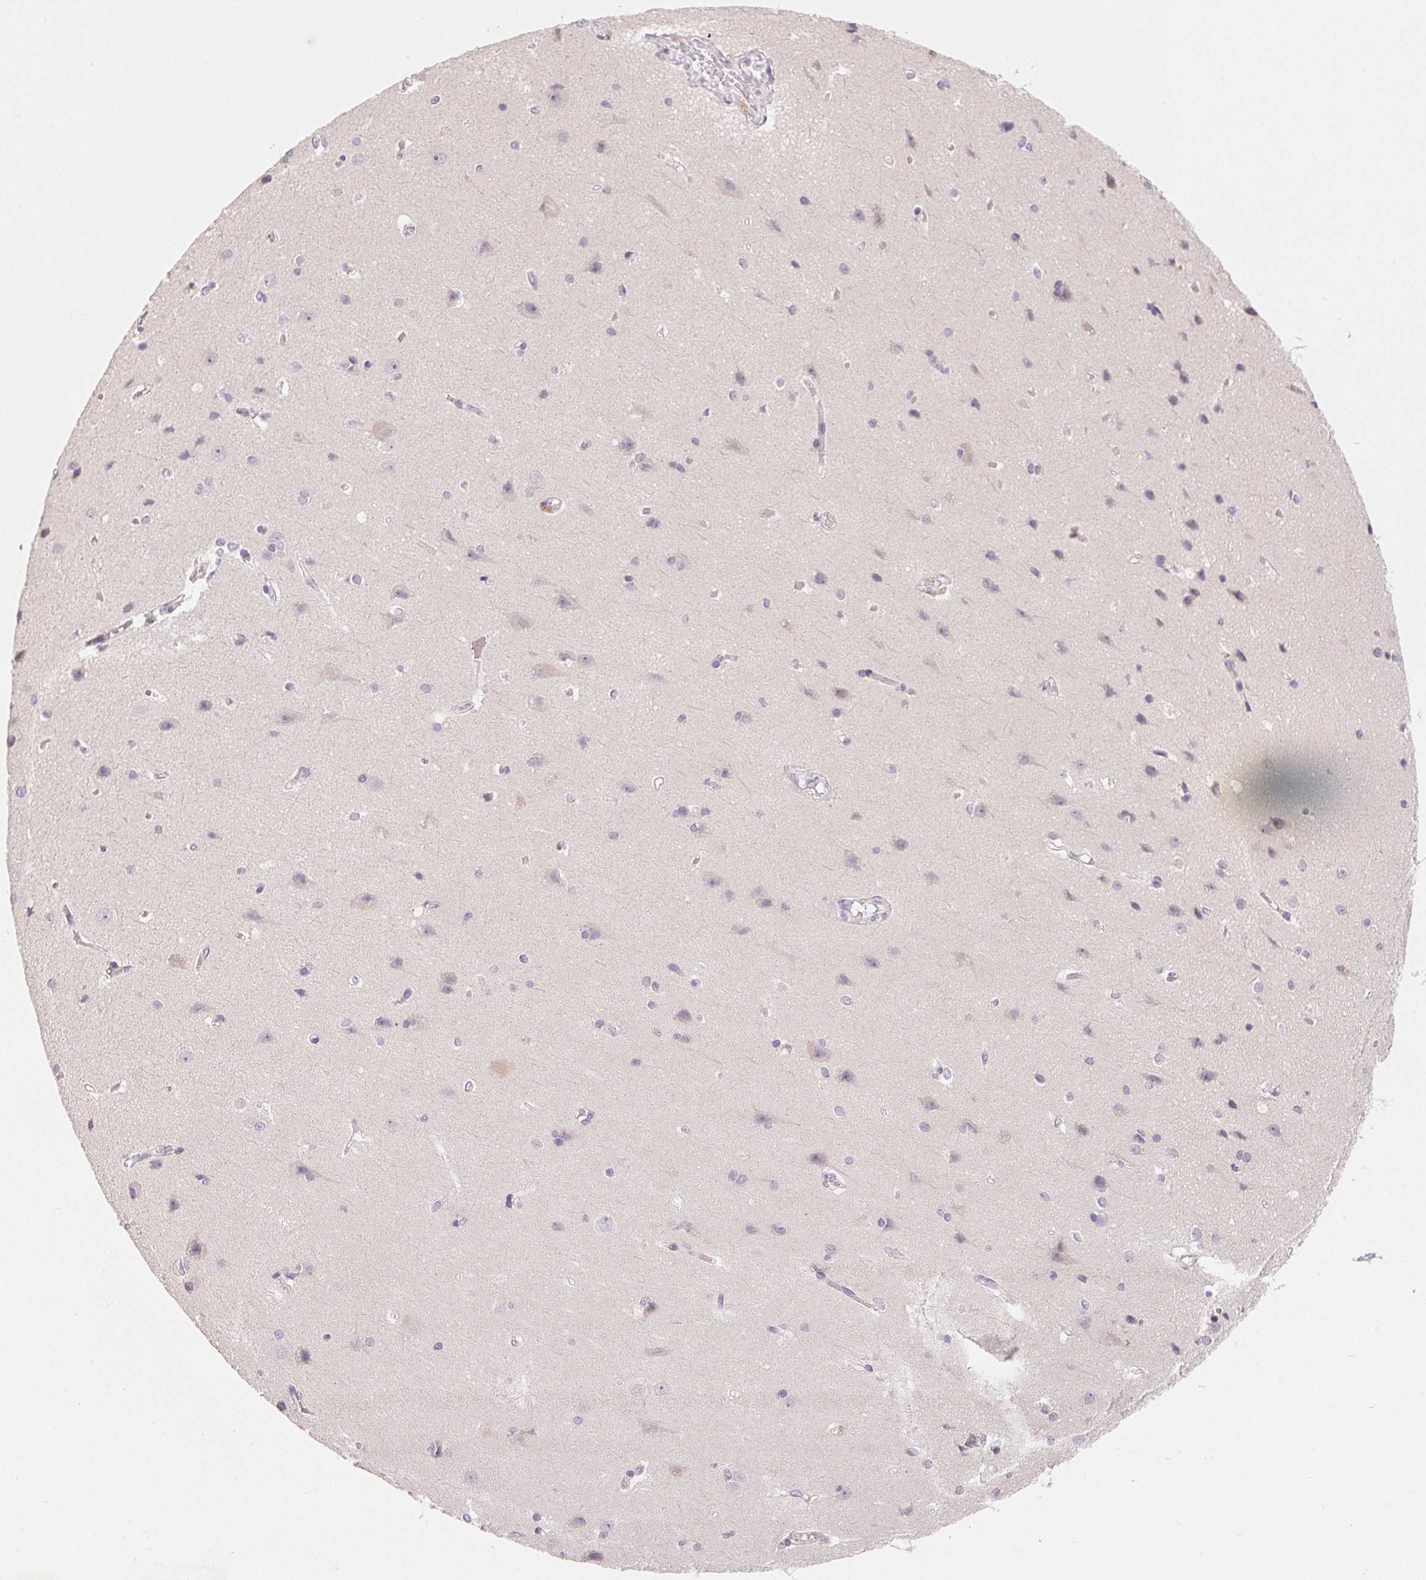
{"staining": {"intensity": "negative", "quantity": "none", "location": "none"}, "tissue": "cerebral cortex", "cell_type": "Endothelial cells", "image_type": "normal", "snomed": [{"axis": "morphology", "description": "Normal tissue, NOS"}, {"axis": "topography", "description": "Cerebral cortex"}], "caption": "Immunohistochemistry (IHC) image of normal human cerebral cortex stained for a protein (brown), which exhibits no positivity in endothelial cells.", "gene": "MYBL1", "patient": {"sex": "male", "age": 37}}